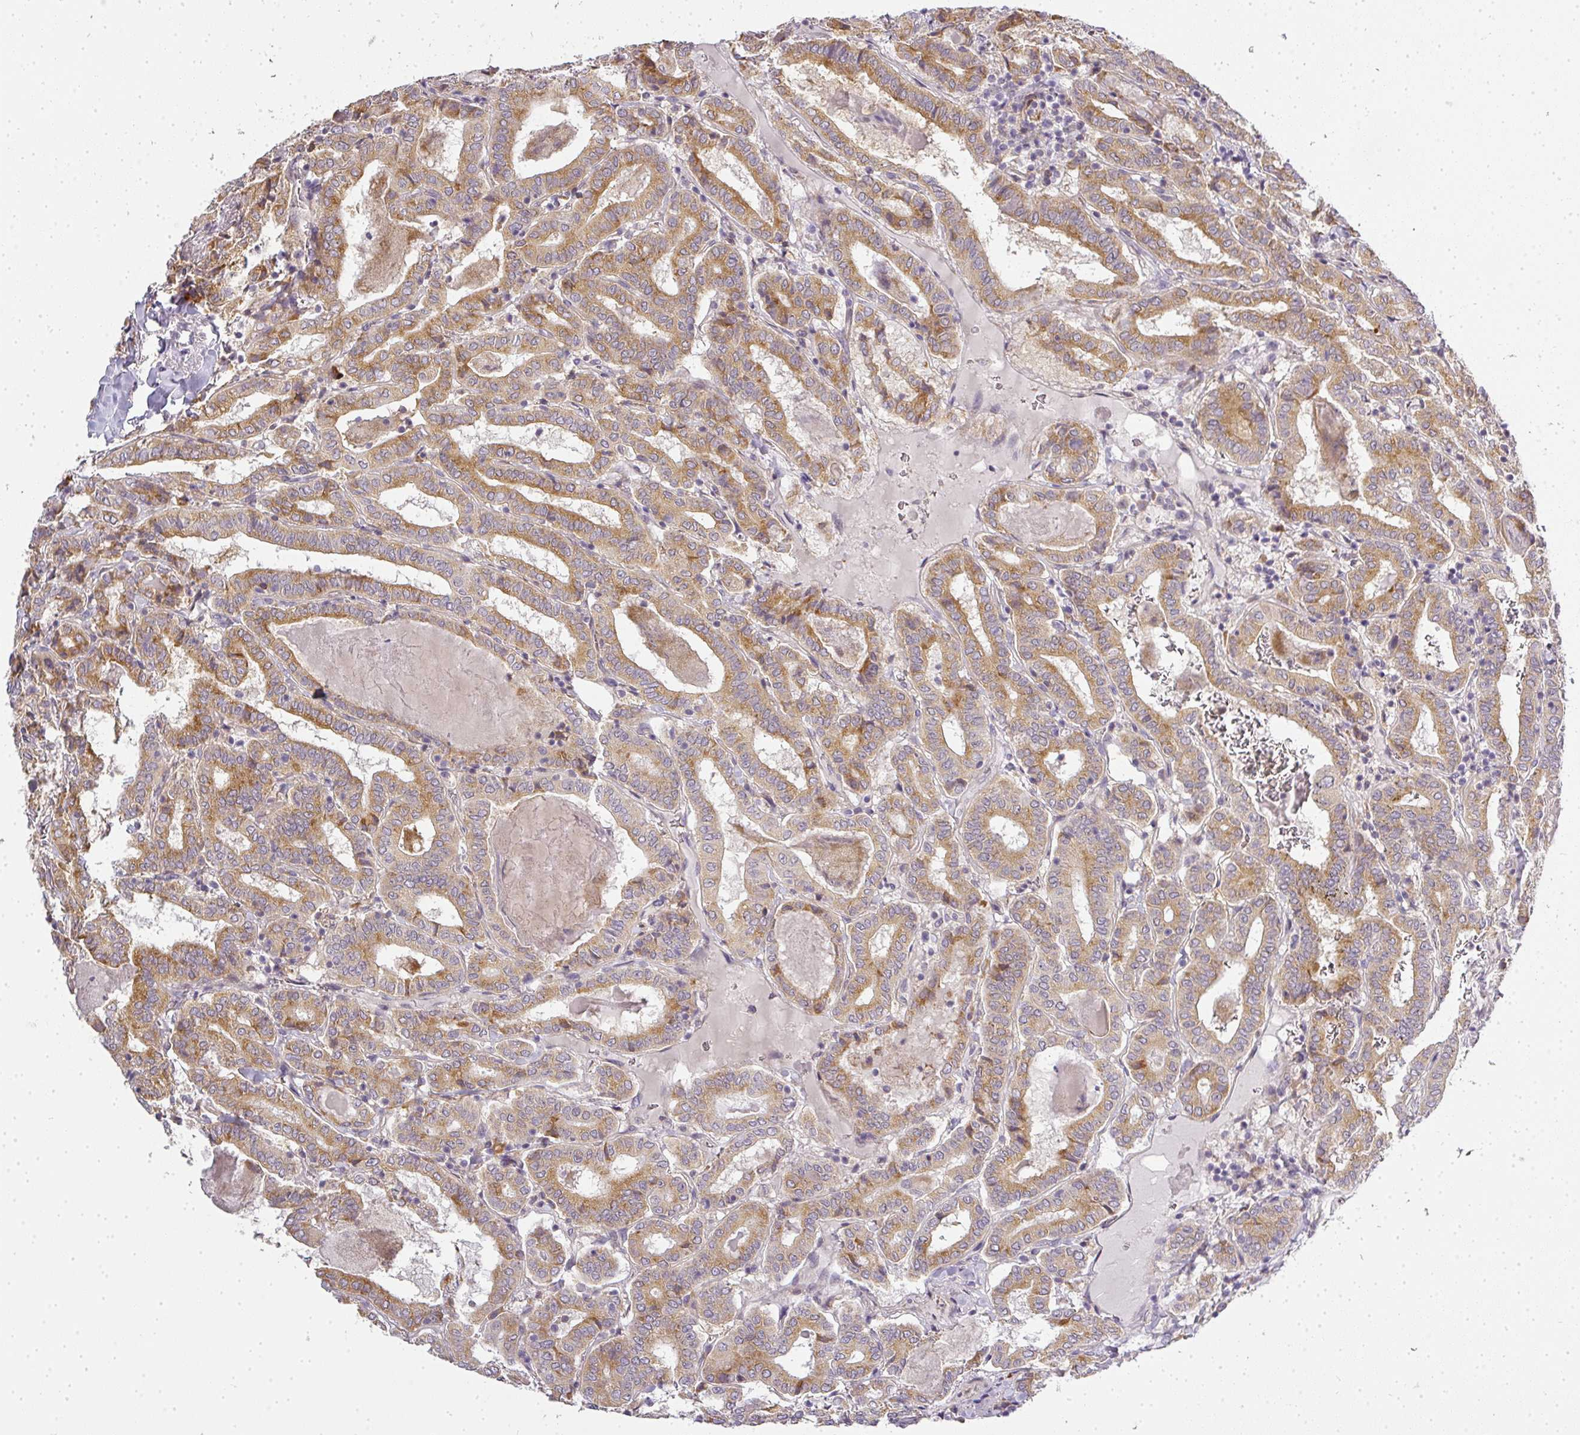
{"staining": {"intensity": "moderate", "quantity": ">75%", "location": "cytoplasmic/membranous"}, "tissue": "thyroid cancer", "cell_type": "Tumor cells", "image_type": "cancer", "snomed": [{"axis": "morphology", "description": "Papillary adenocarcinoma, NOS"}, {"axis": "topography", "description": "Thyroid gland"}], "caption": "IHC micrograph of neoplastic tissue: thyroid cancer stained using immunohistochemistry (IHC) reveals medium levels of moderate protein expression localized specifically in the cytoplasmic/membranous of tumor cells, appearing as a cytoplasmic/membranous brown color.", "gene": "MED19", "patient": {"sex": "female", "age": 72}}